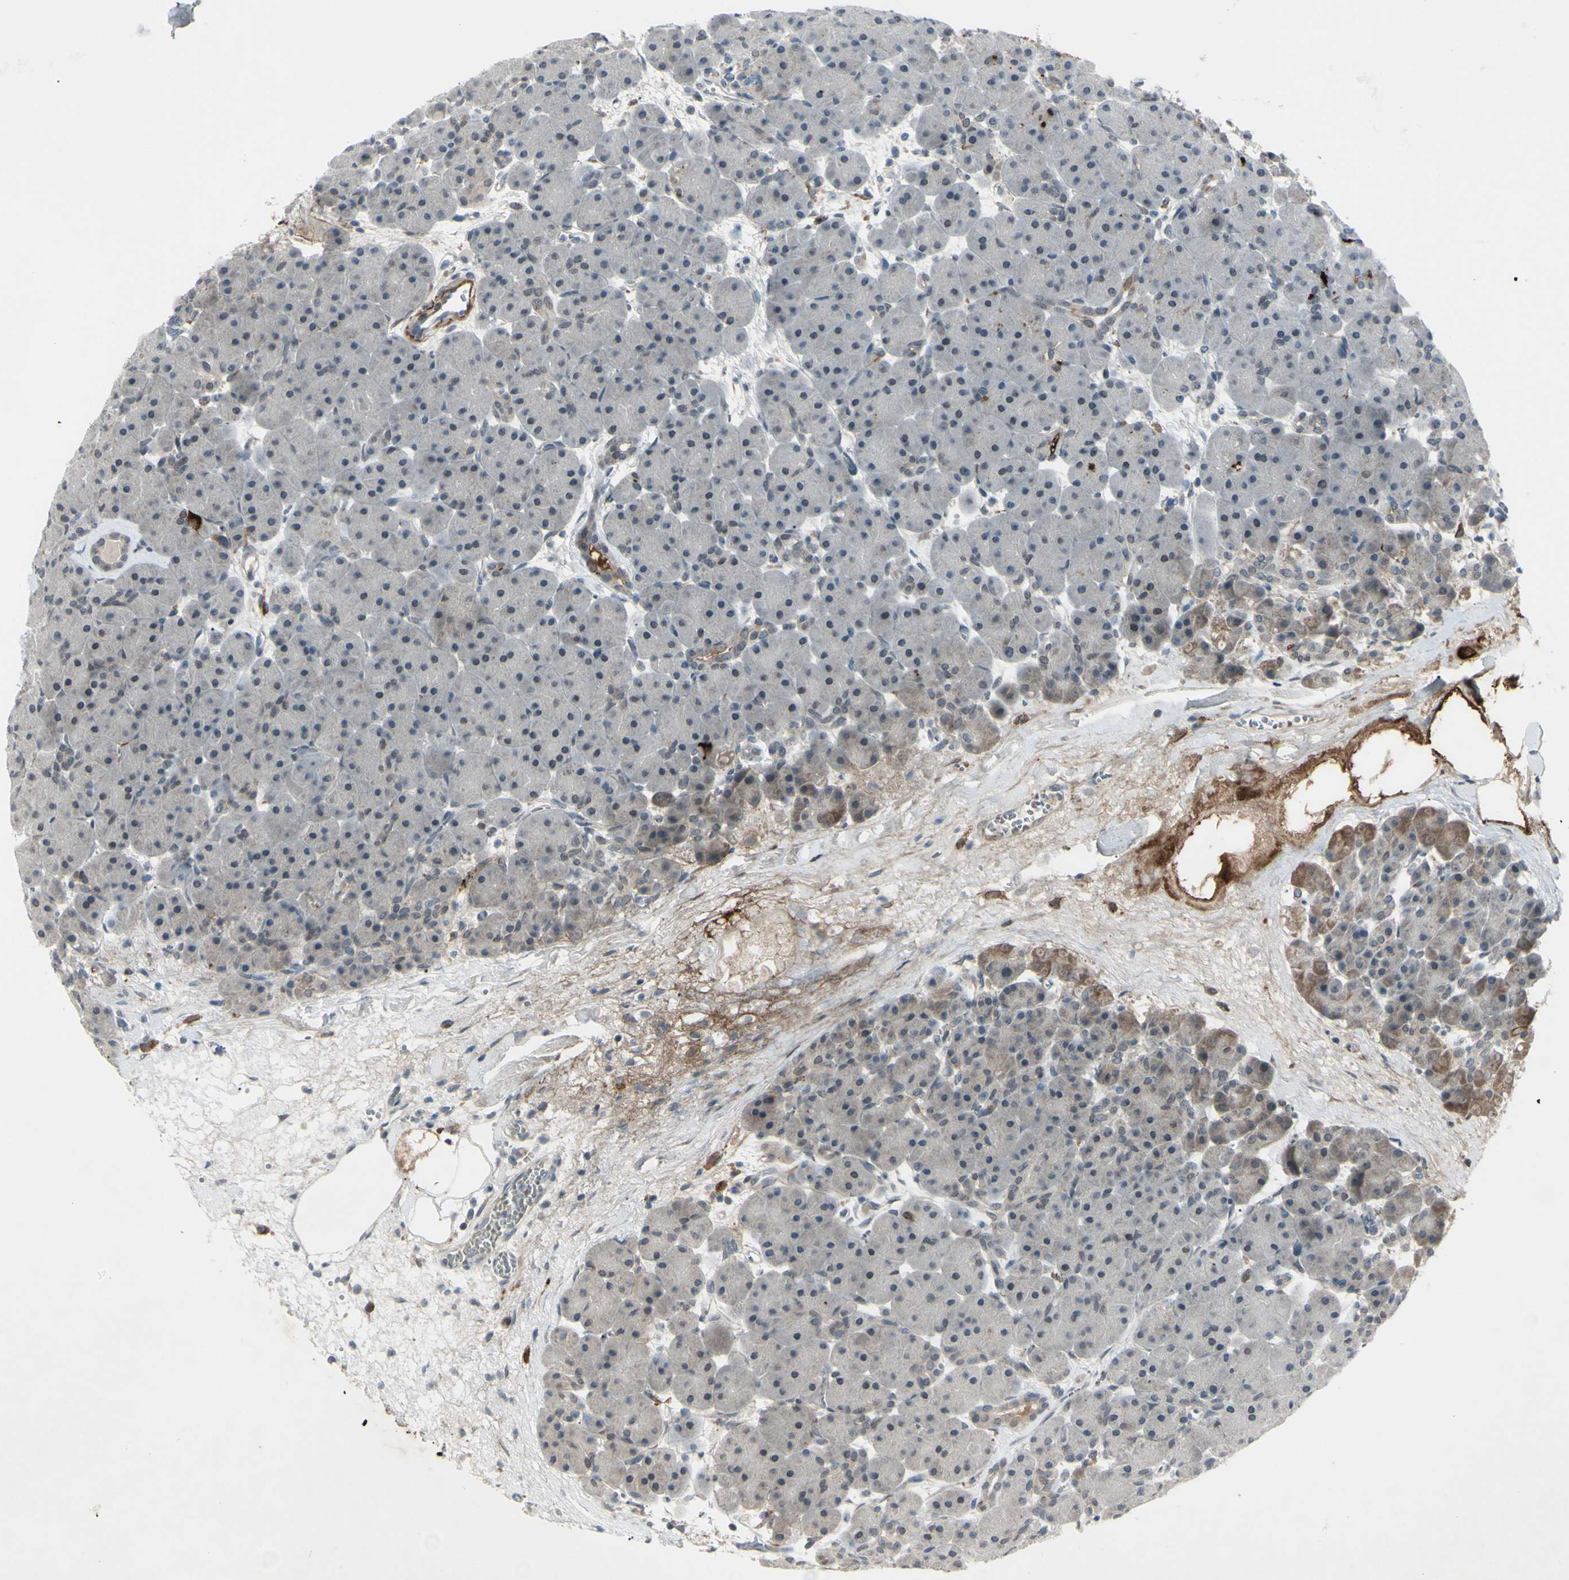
{"staining": {"intensity": "weak", "quantity": ">75%", "location": "cytoplasmic/membranous"}, "tissue": "pancreas", "cell_type": "Exocrine glandular cells", "image_type": "normal", "snomed": [{"axis": "morphology", "description": "Normal tissue, NOS"}, {"axis": "topography", "description": "Pancreas"}], "caption": "A brown stain highlights weak cytoplasmic/membranous positivity of a protein in exocrine glandular cells of unremarkable pancreas.", "gene": "FGFR2", "patient": {"sex": "male", "age": 66}}